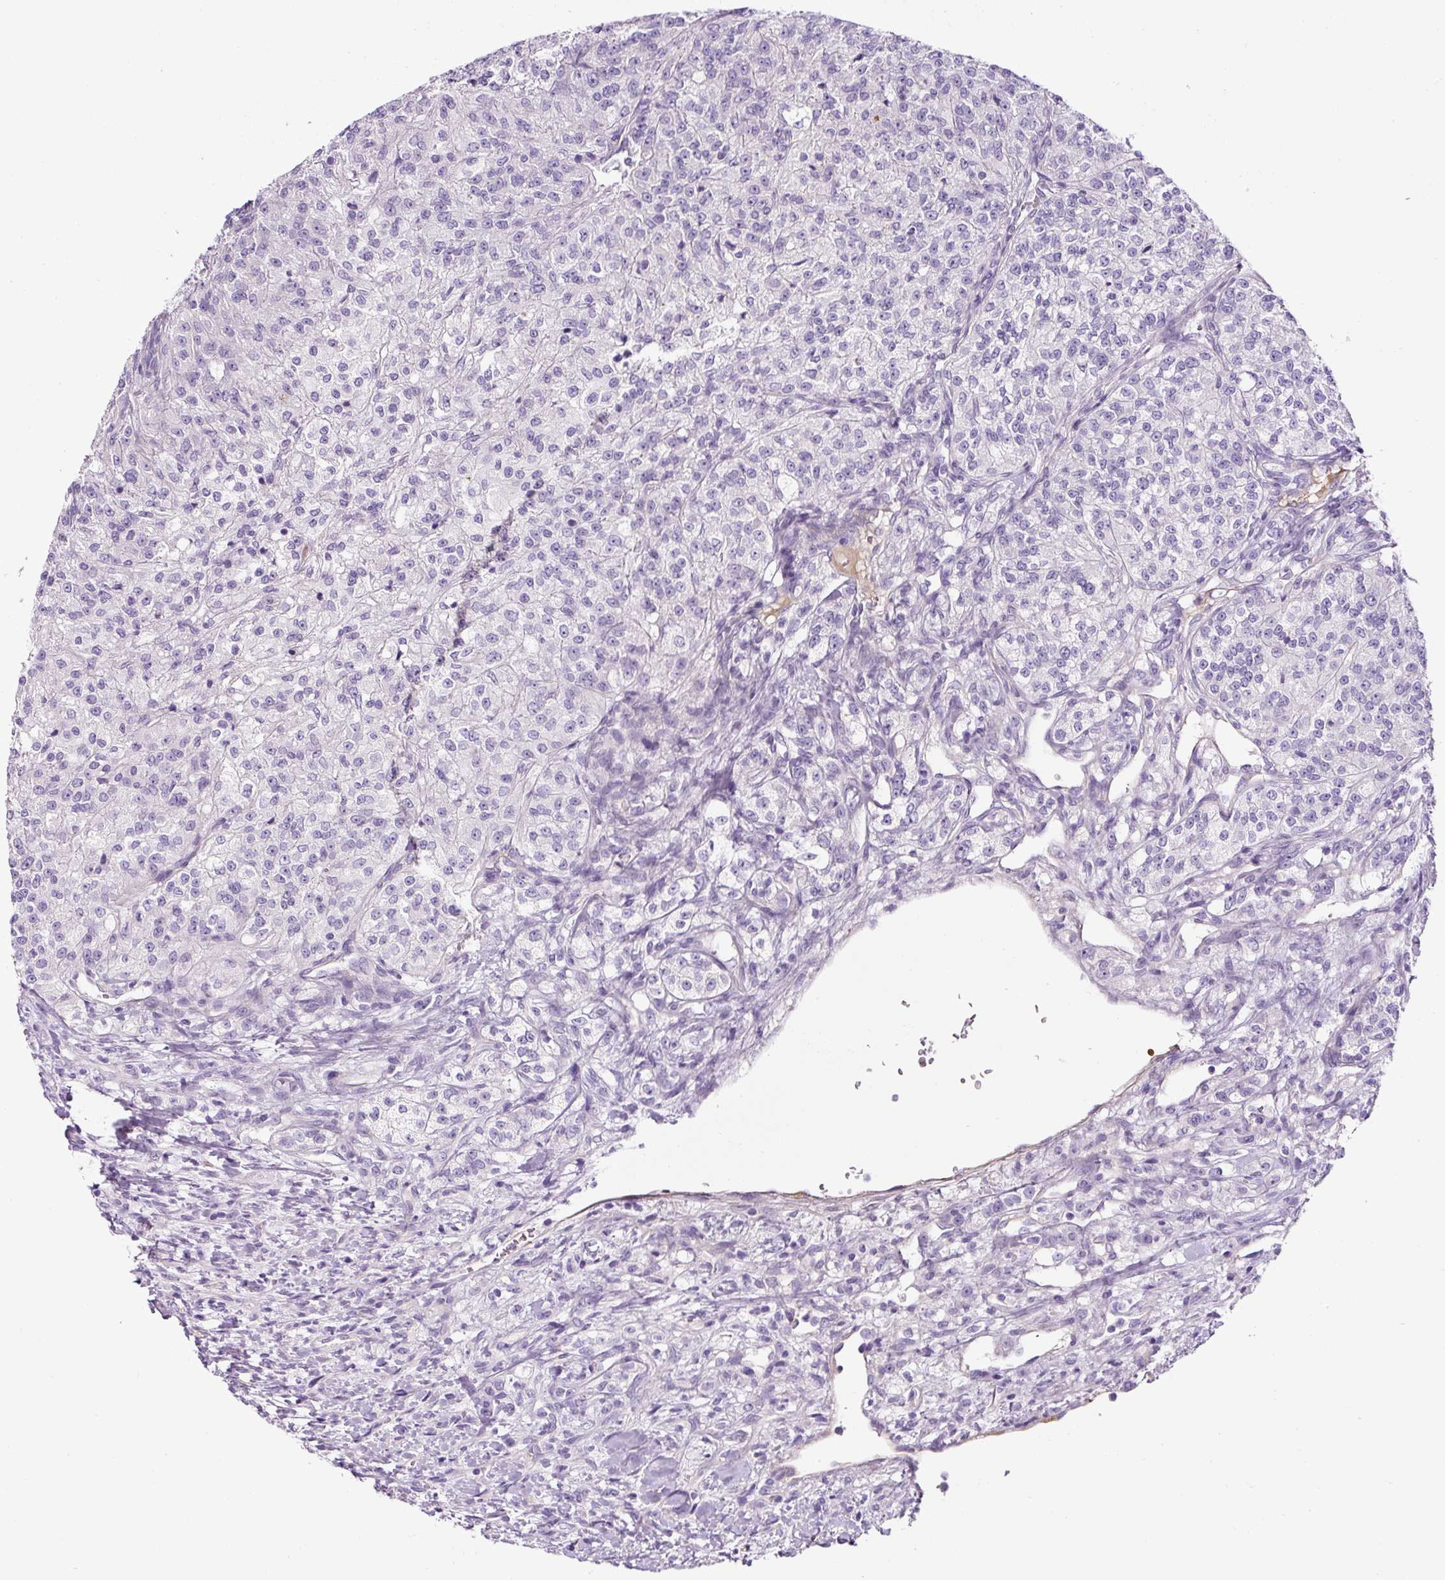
{"staining": {"intensity": "negative", "quantity": "none", "location": "none"}, "tissue": "renal cancer", "cell_type": "Tumor cells", "image_type": "cancer", "snomed": [{"axis": "morphology", "description": "Adenocarcinoma, NOS"}, {"axis": "topography", "description": "Kidney"}], "caption": "Immunohistochemistry of human renal adenocarcinoma shows no staining in tumor cells.", "gene": "OR14A2", "patient": {"sex": "female", "age": 63}}